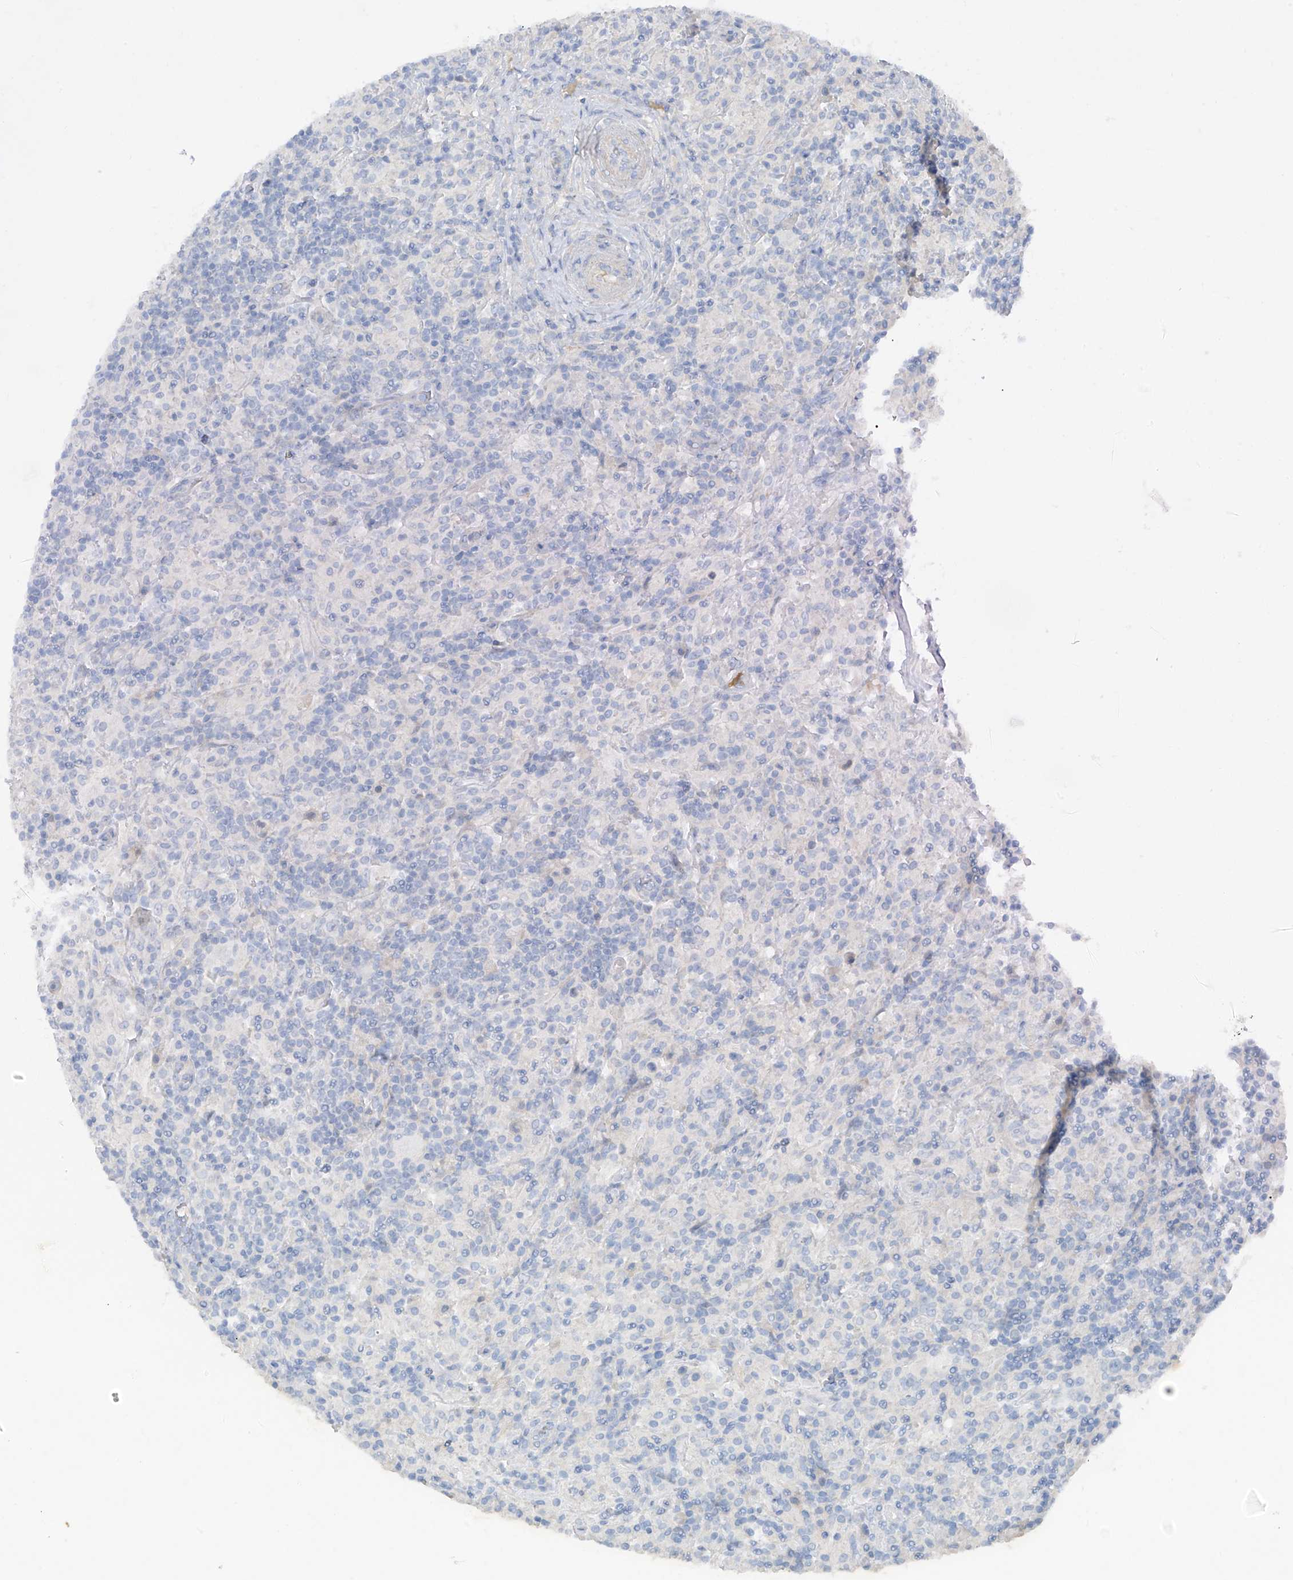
{"staining": {"intensity": "negative", "quantity": "none", "location": "none"}, "tissue": "lymphoma", "cell_type": "Tumor cells", "image_type": "cancer", "snomed": [{"axis": "morphology", "description": "Hodgkin's disease, NOS"}, {"axis": "topography", "description": "Lymph node"}], "caption": "A high-resolution micrograph shows immunohistochemistry staining of lymphoma, which displays no significant positivity in tumor cells.", "gene": "PRSS12", "patient": {"sex": "male", "age": 70}}